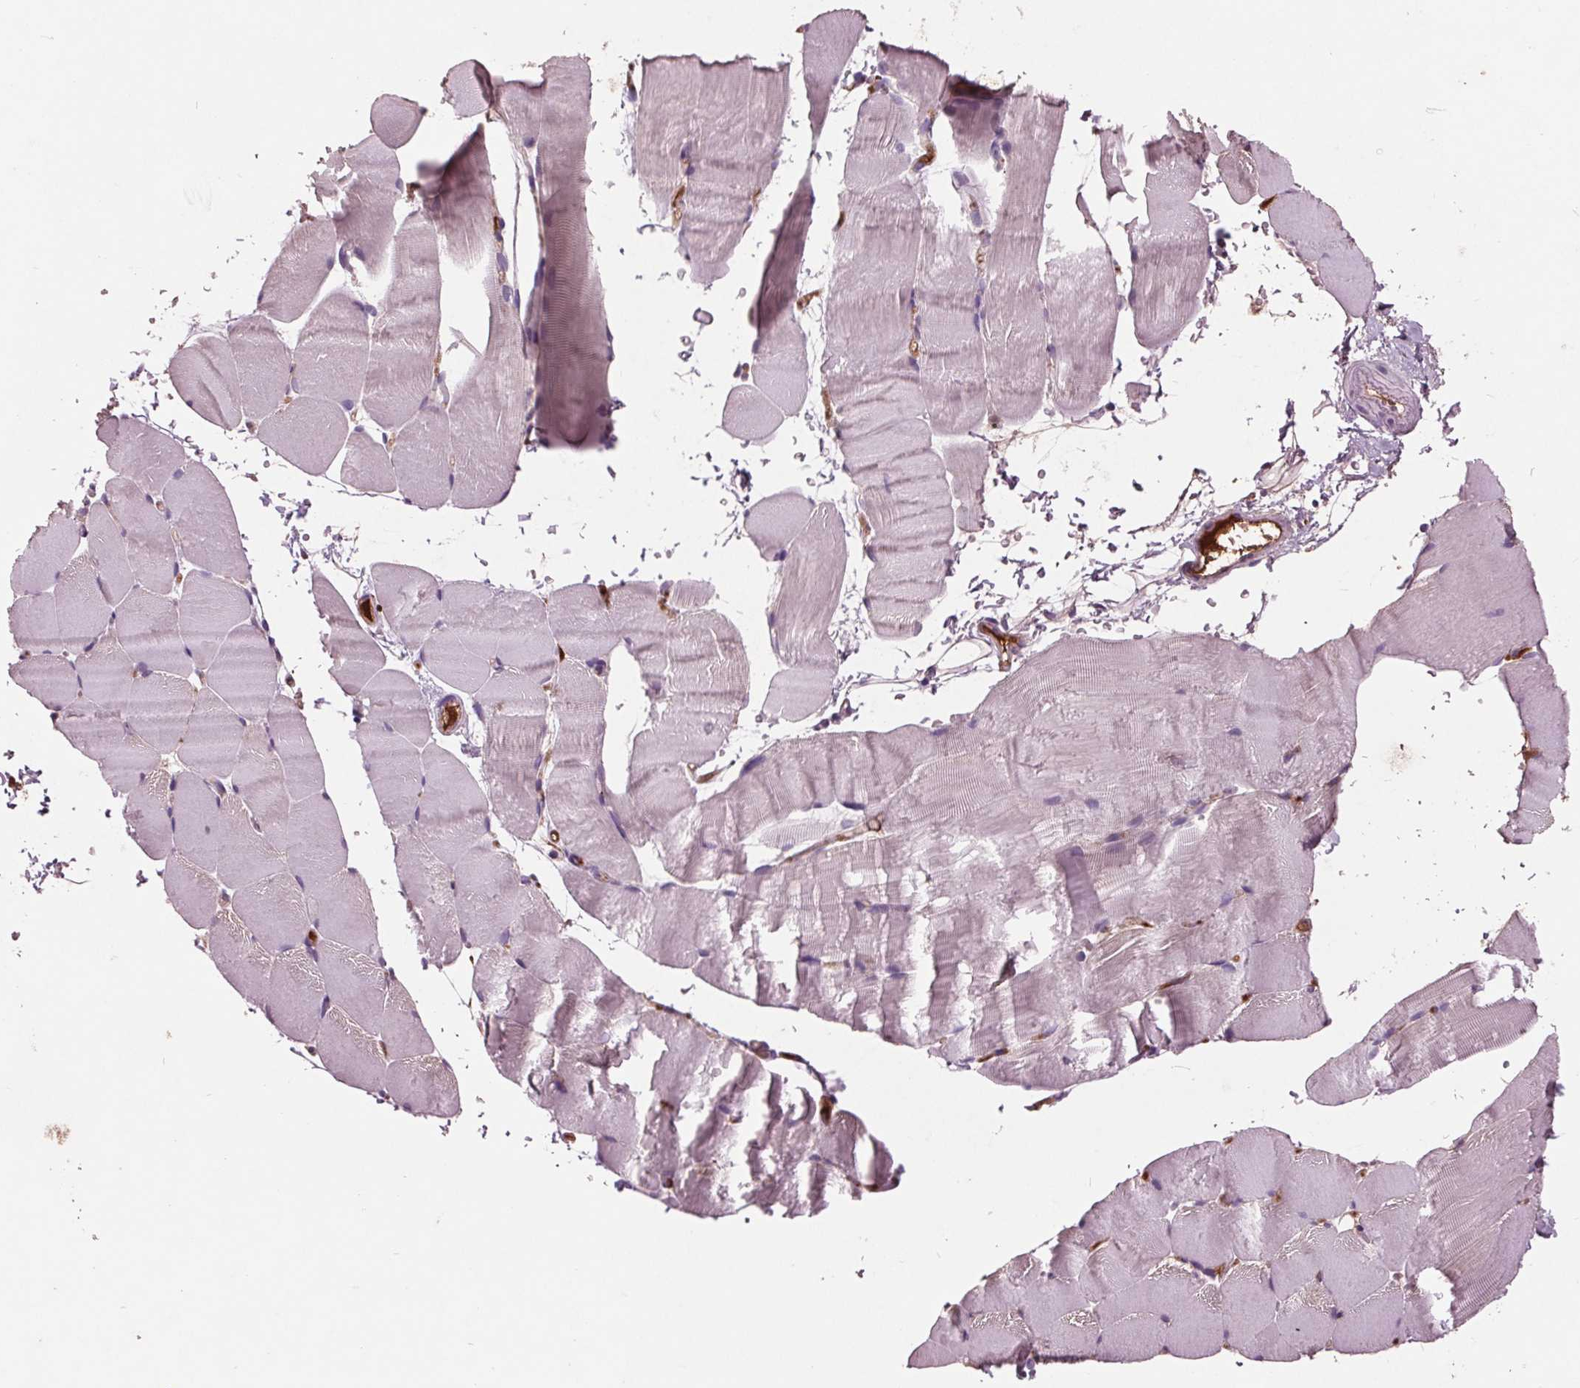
{"staining": {"intensity": "negative", "quantity": "none", "location": "none"}, "tissue": "skeletal muscle", "cell_type": "Myocytes", "image_type": "normal", "snomed": [{"axis": "morphology", "description": "Normal tissue, NOS"}, {"axis": "topography", "description": "Skeletal muscle"}], "caption": "Immunohistochemistry of benign human skeletal muscle displays no staining in myocytes. (IHC, brightfield microscopy, high magnification).", "gene": "C6", "patient": {"sex": "female", "age": 37}}